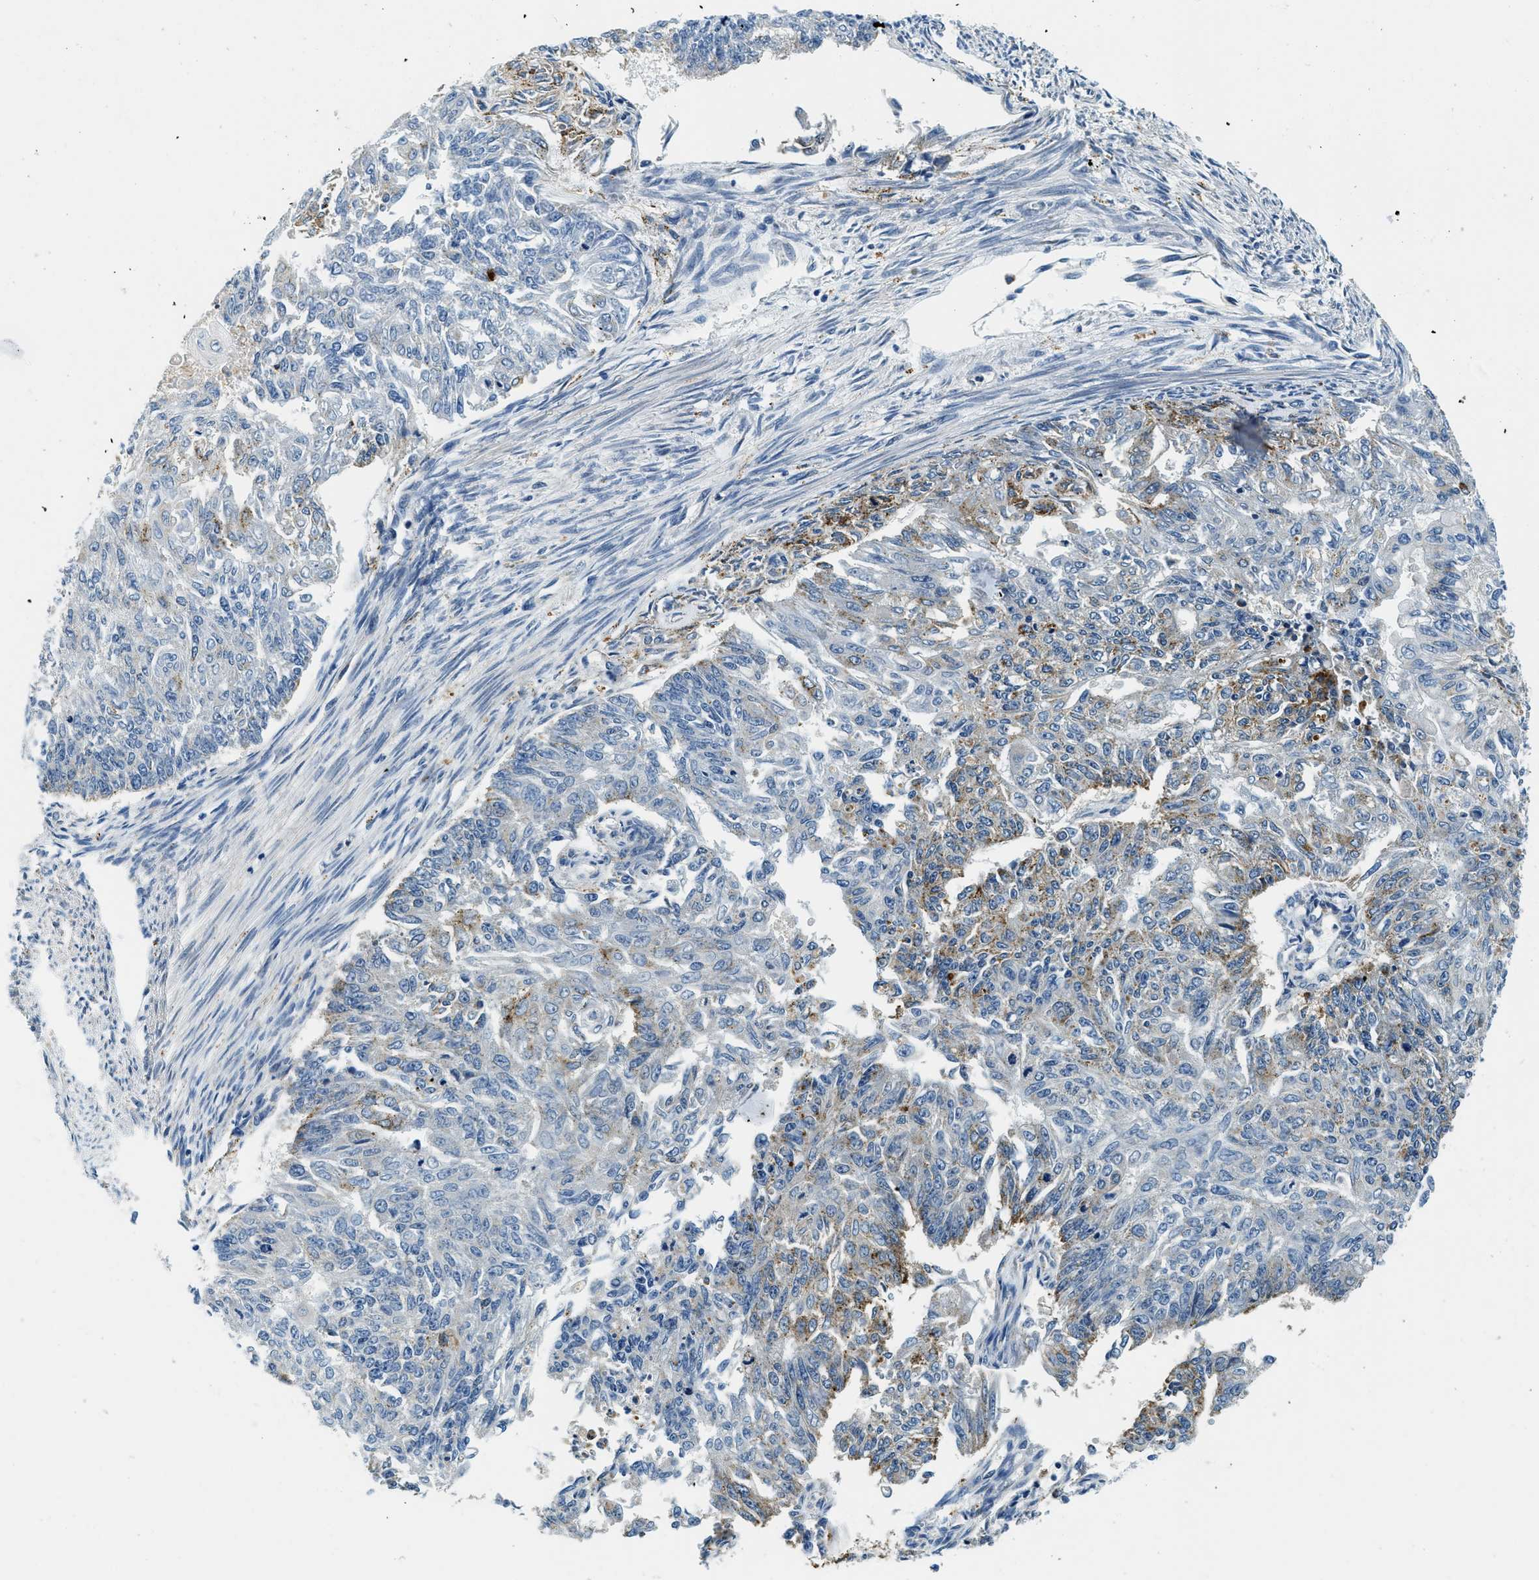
{"staining": {"intensity": "strong", "quantity": "<25%", "location": "cytoplasmic/membranous"}, "tissue": "endometrial cancer", "cell_type": "Tumor cells", "image_type": "cancer", "snomed": [{"axis": "morphology", "description": "Adenocarcinoma, NOS"}, {"axis": "topography", "description": "Endometrium"}], "caption": "The micrograph demonstrates a brown stain indicating the presence of a protein in the cytoplasmic/membranous of tumor cells in endometrial cancer (adenocarcinoma).", "gene": "GNS", "patient": {"sex": "female", "age": 32}}